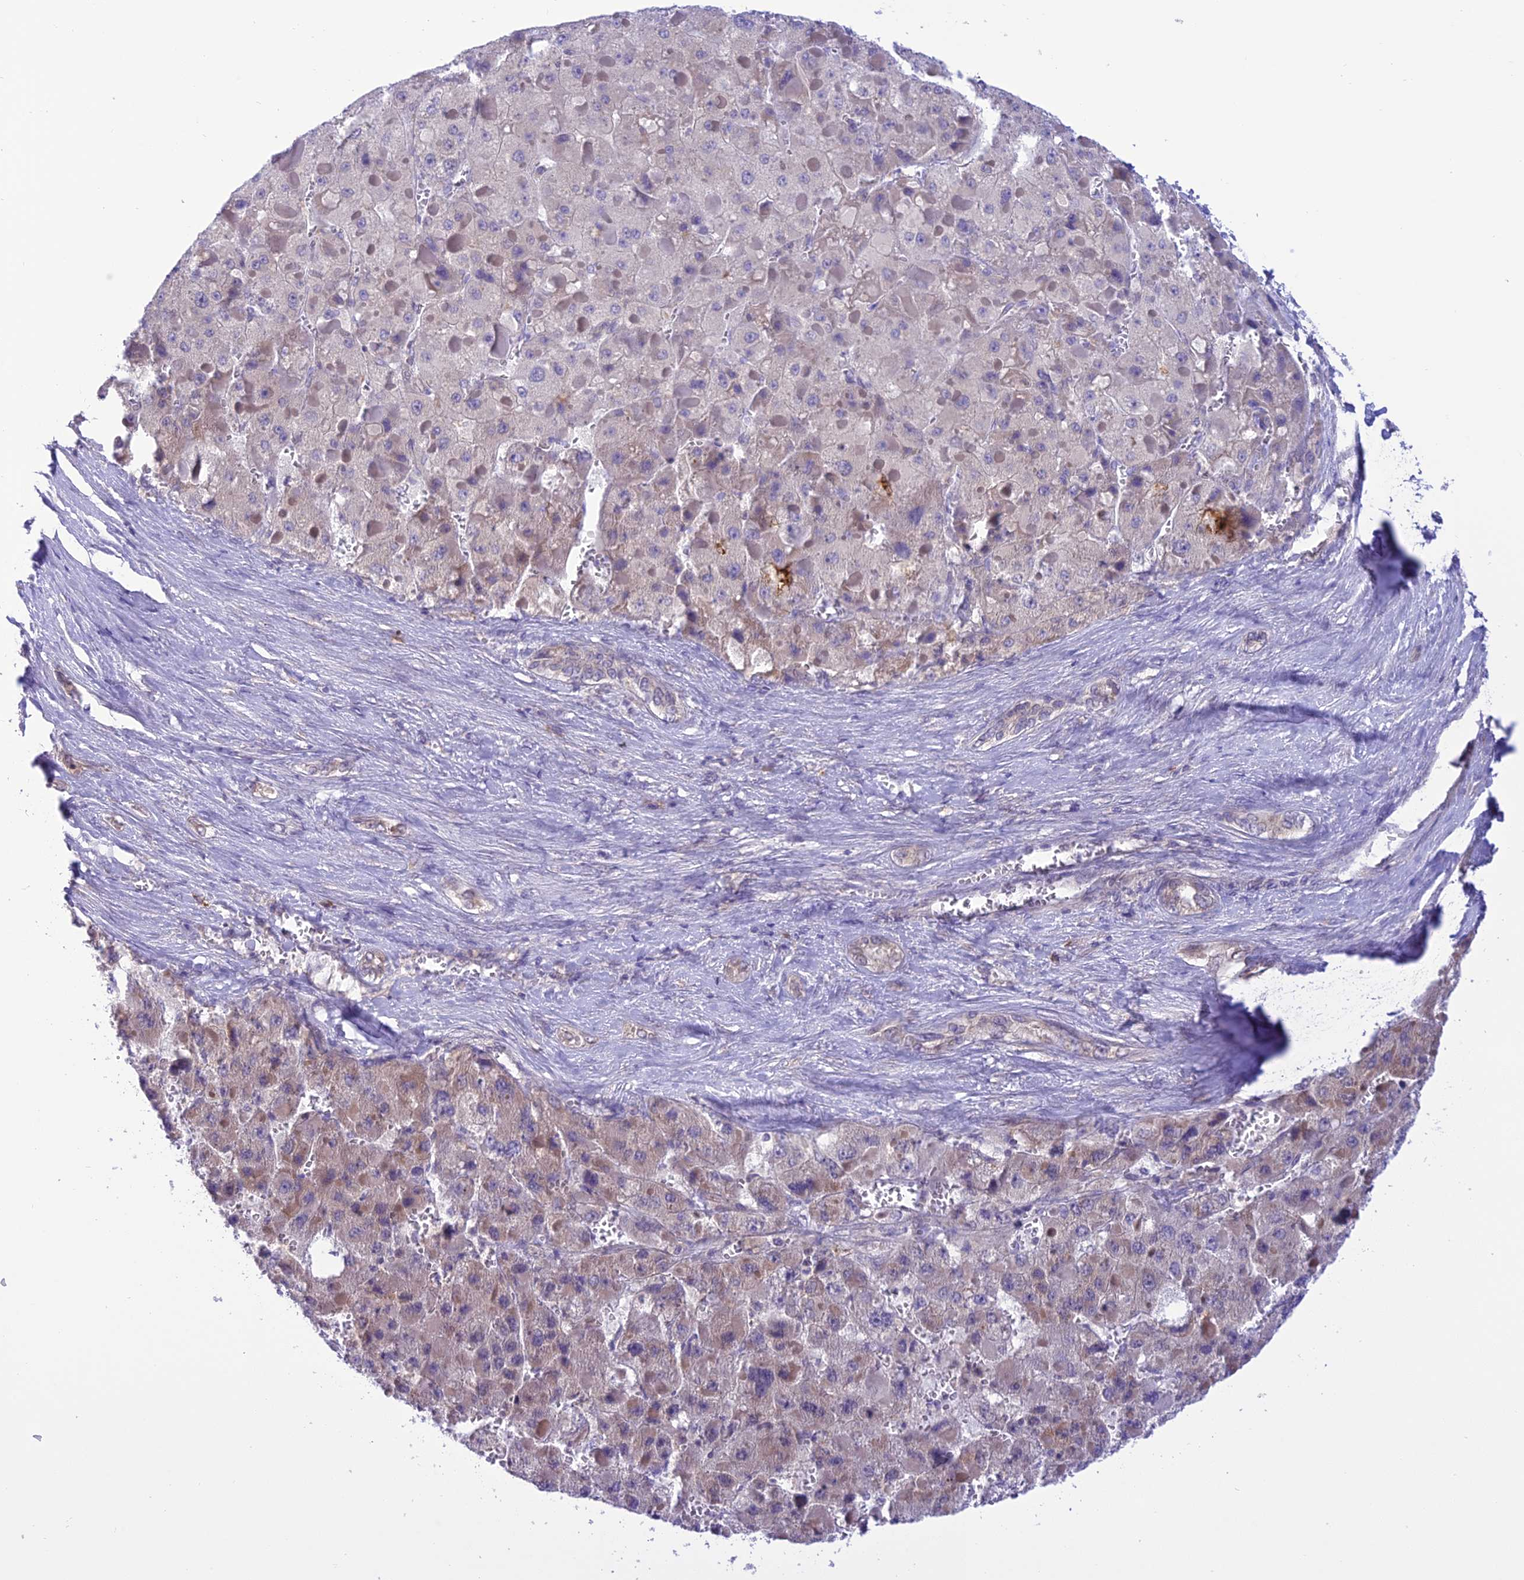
{"staining": {"intensity": "weak", "quantity": "<25%", "location": "cytoplasmic/membranous"}, "tissue": "liver cancer", "cell_type": "Tumor cells", "image_type": "cancer", "snomed": [{"axis": "morphology", "description": "Carcinoma, Hepatocellular, NOS"}, {"axis": "topography", "description": "Liver"}], "caption": "A high-resolution photomicrograph shows IHC staining of liver cancer, which demonstrates no significant staining in tumor cells. (Stains: DAB (3,3'-diaminobenzidine) IHC with hematoxylin counter stain, Microscopy: brightfield microscopy at high magnification).", "gene": "RNF126", "patient": {"sex": "female", "age": 73}}